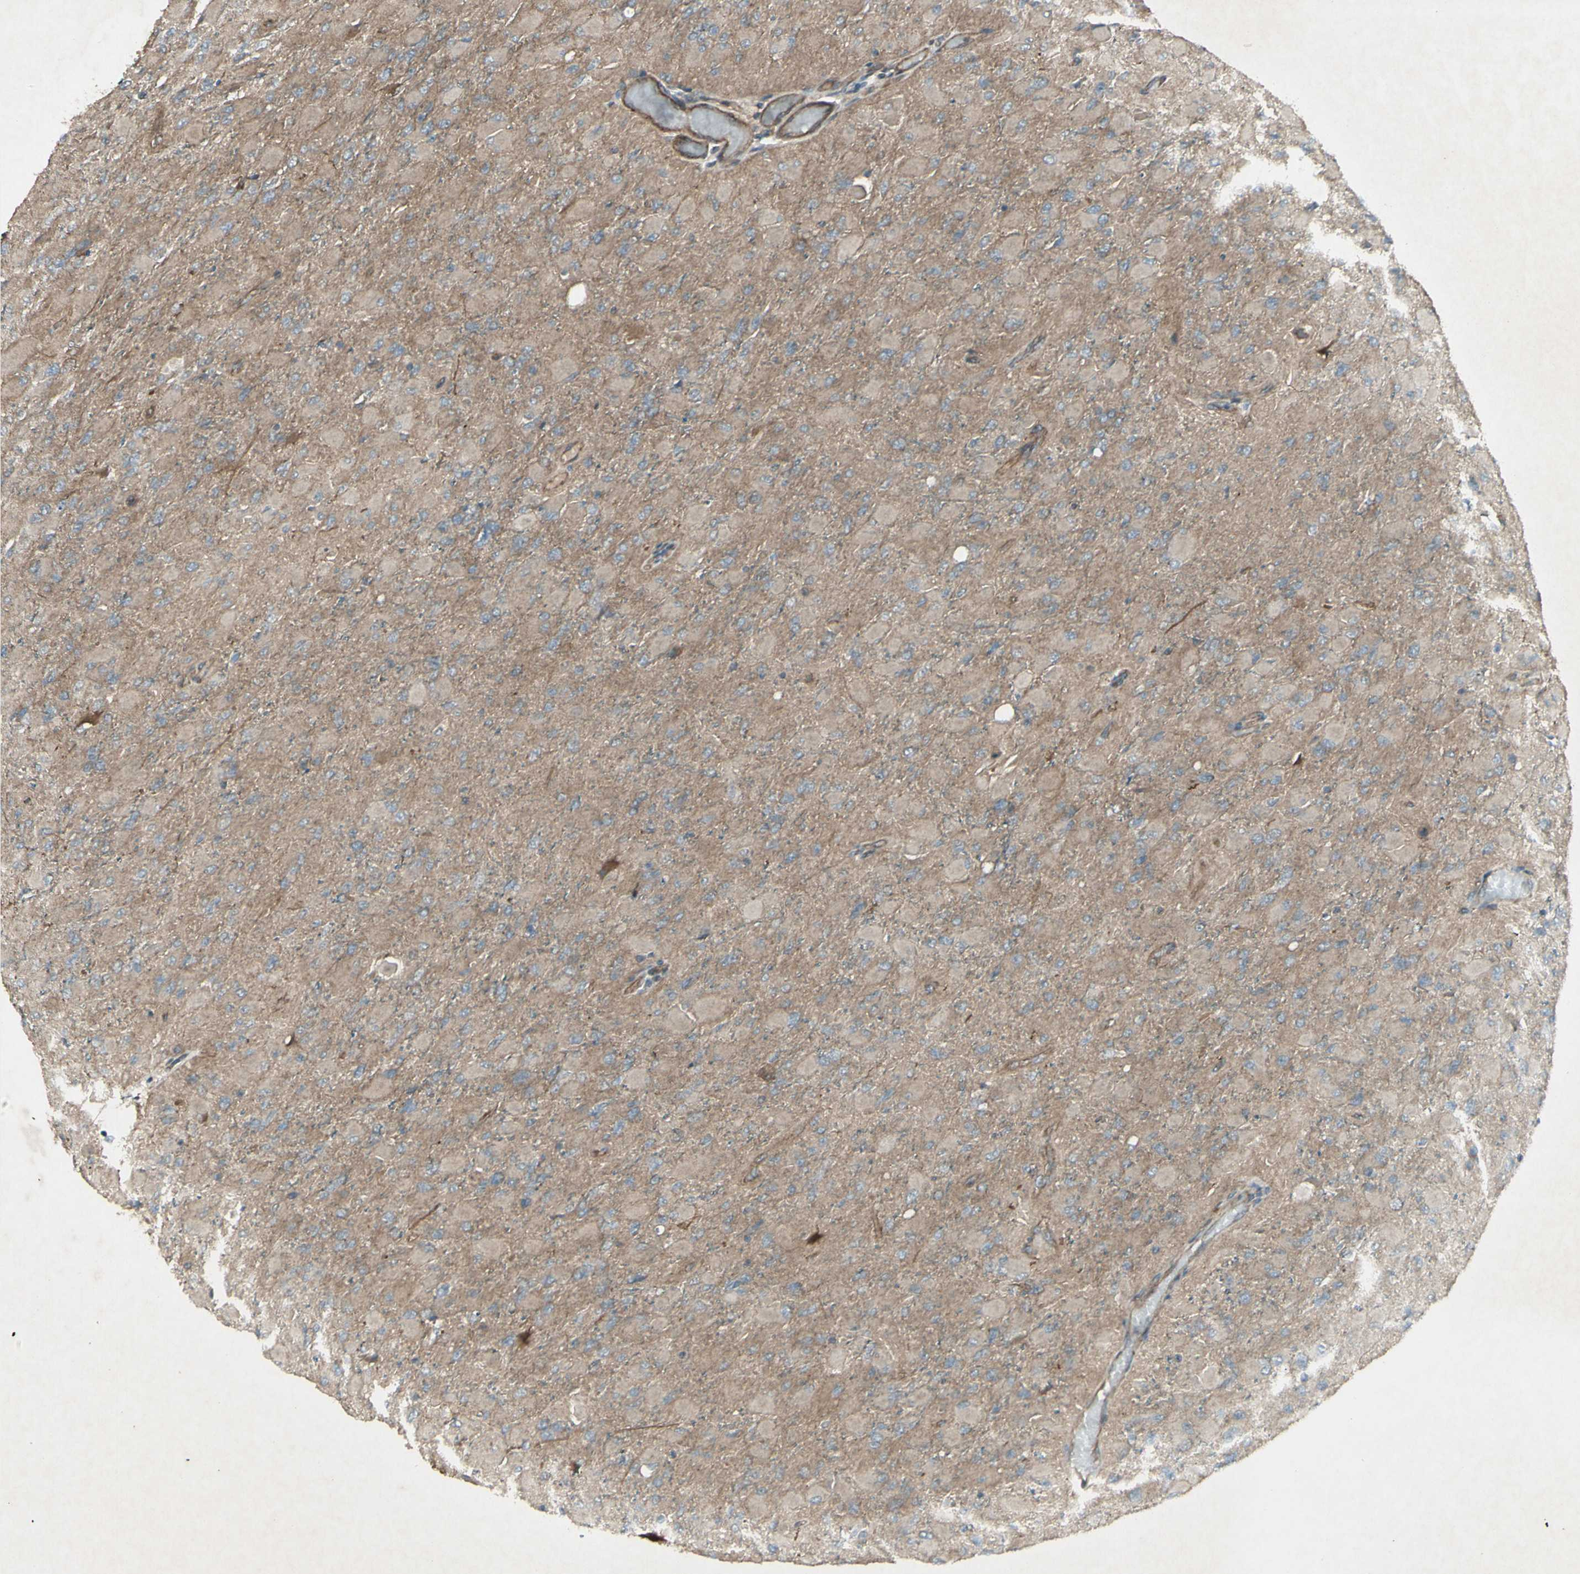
{"staining": {"intensity": "weak", "quantity": ">75%", "location": "cytoplasmic/membranous"}, "tissue": "glioma", "cell_type": "Tumor cells", "image_type": "cancer", "snomed": [{"axis": "morphology", "description": "Glioma, malignant, High grade"}, {"axis": "topography", "description": "Cerebral cortex"}], "caption": "Protein staining of high-grade glioma (malignant) tissue exhibits weak cytoplasmic/membranous positivity in approximately >75% of tumor cells.", "gene": "JAG1", "patient": {"sex": "female", "age": 36}}